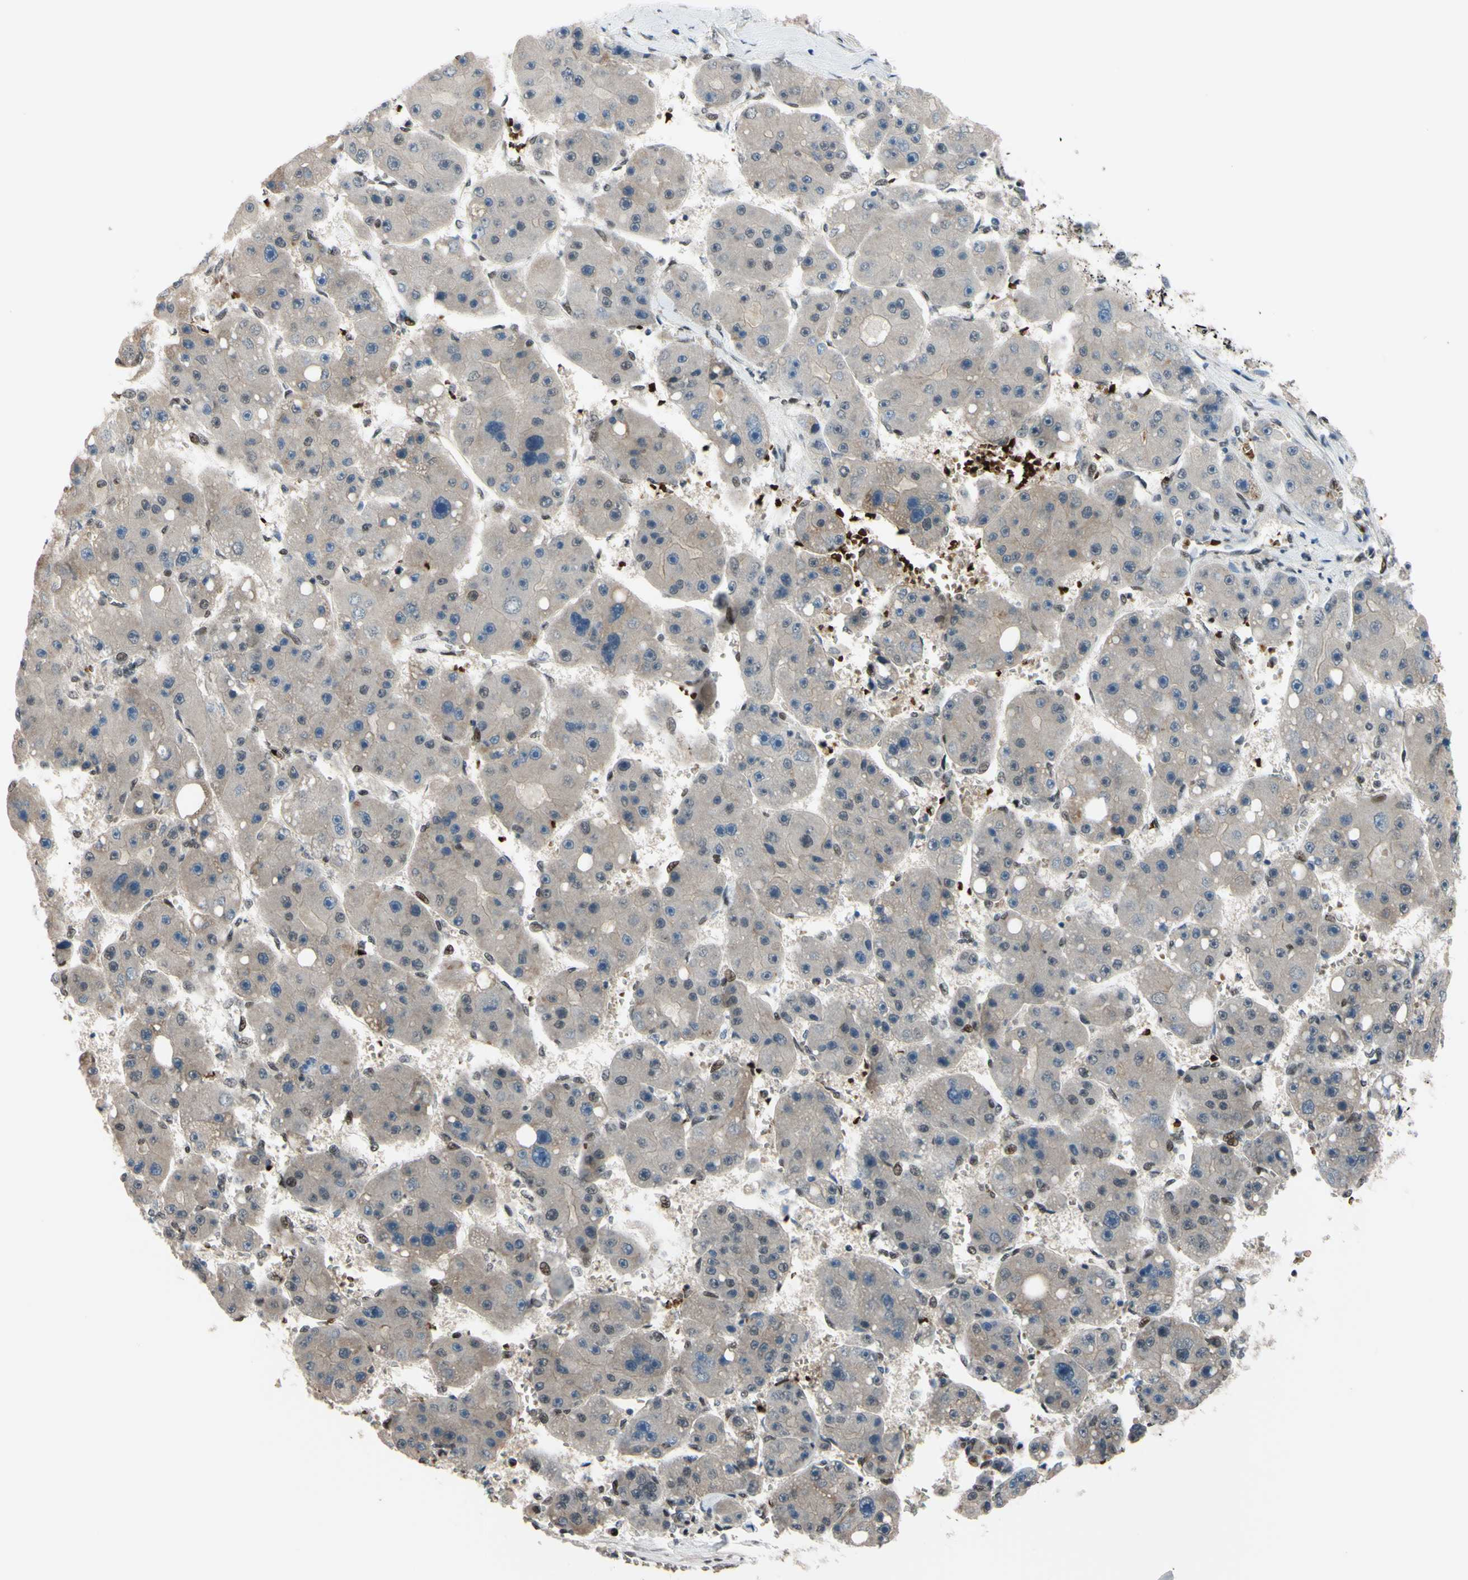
{"staining": {"intensity": "weak", "quantity": "<25%", "location": "cytoplasmic/membranous"}, "tissue": "liver cancer", "cell_type": "Tumor cells", "image_type": "cancer", "snomed": [{"axis": "morphology", "description": "Carcinoma, Hepatocellular, NOS"}, {"axis": "topography", "description": "Liver"}], "caption": "IHC of liver cancer (hepatocellular carcinoma) reveals no positivity in tumor cells. Nuclei are stained in blue.", "gene": "THAP12", "patient": {"sex": "female", "age": 61}}